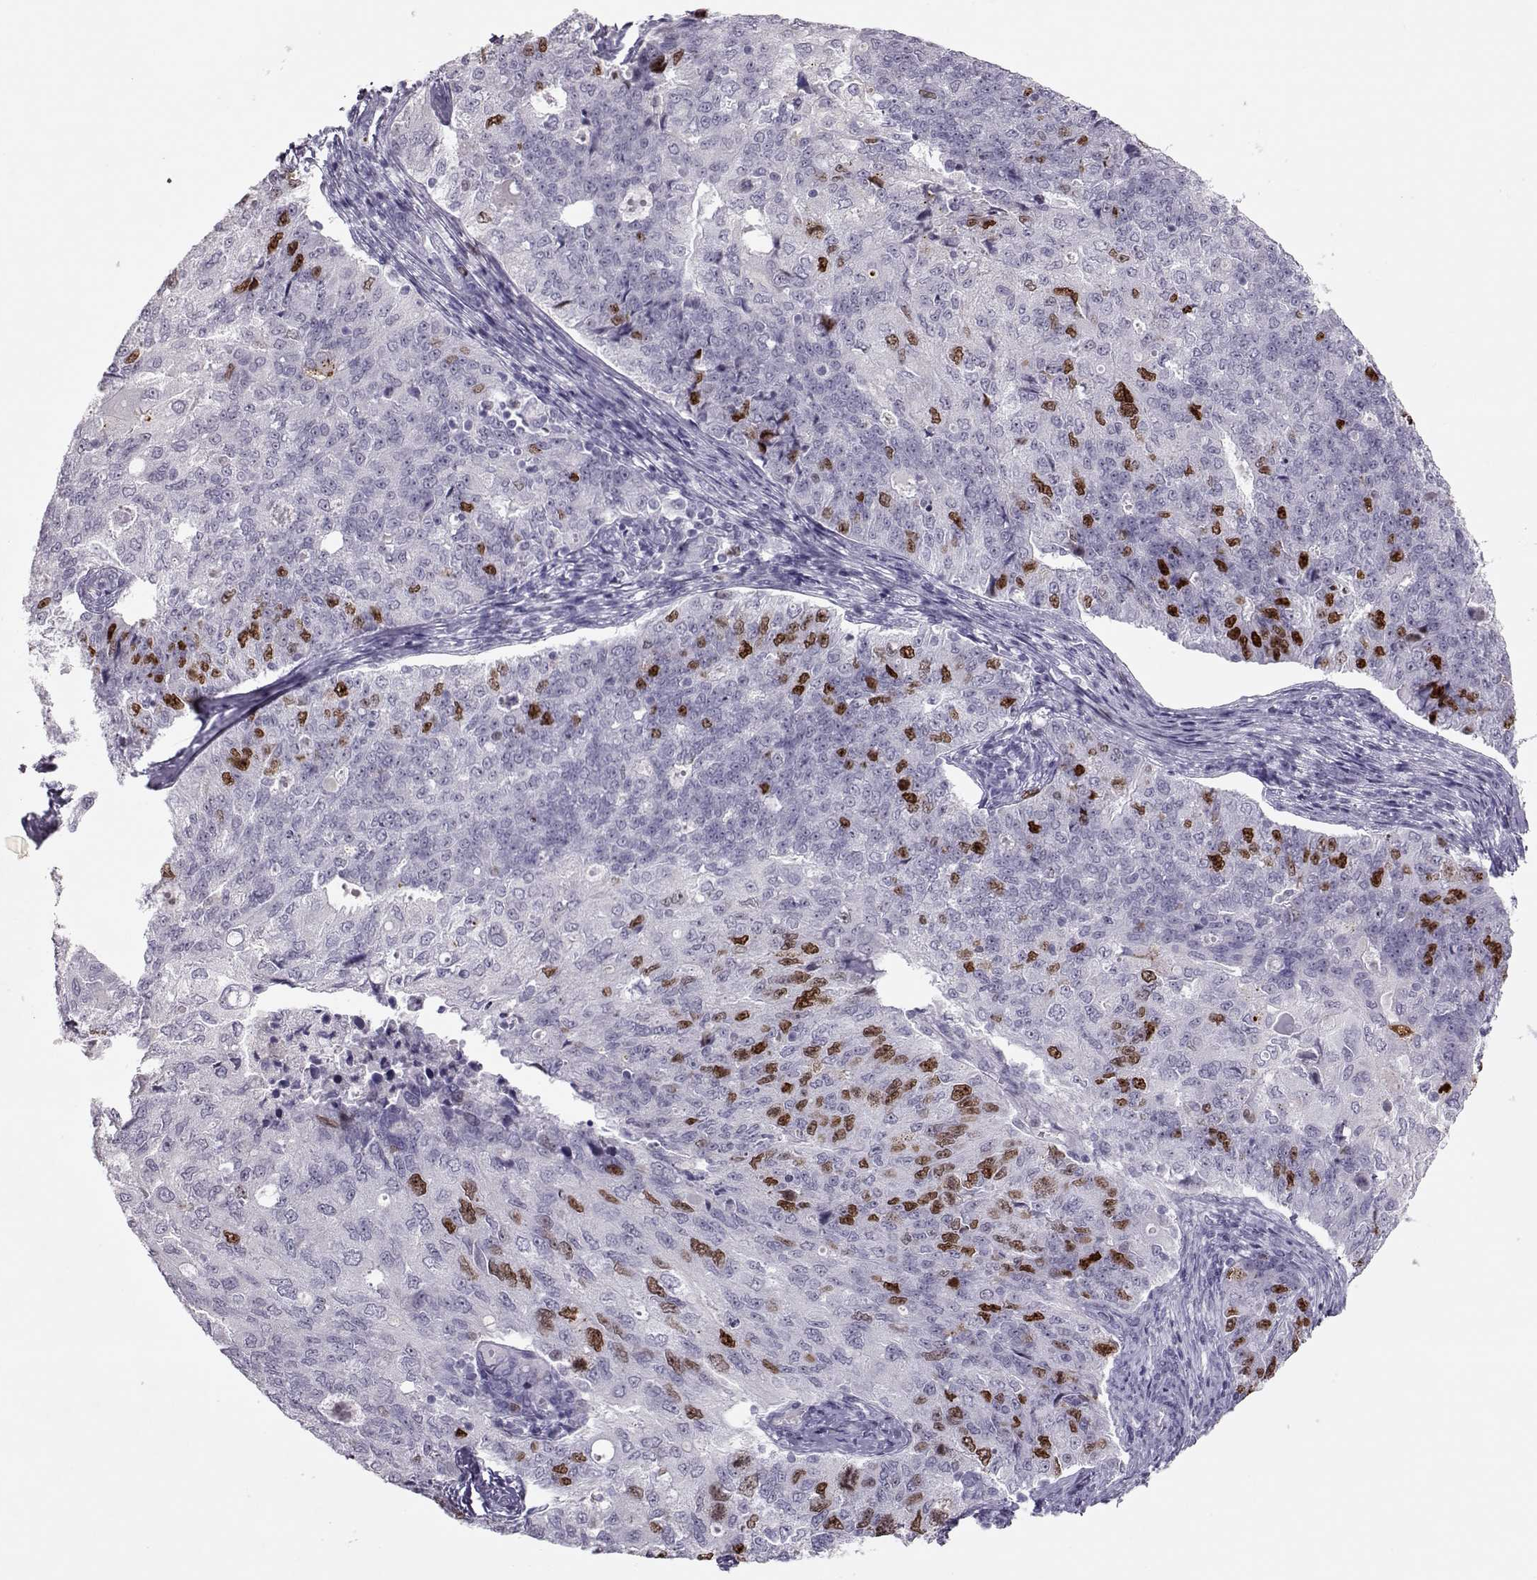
{"staining": {"intensity": "strong", "quantity": "<25%", "location": "nuclear"}, "tissue": "endometrial cancer", "cell_type": "Tumor cells", "image_type": "cancer", "snomed": [{"axis": "morphology", "description": "Adenocarcinoma, NOS"}, {"axis": "topography", "description": "Endometrium"}], "caption": "Human endometrial adenocarcinoma stained with a protein marker shows strong staining in tumor cells.", "gene": "SGO1", "patient": {"sex": "female", "age": 43}}